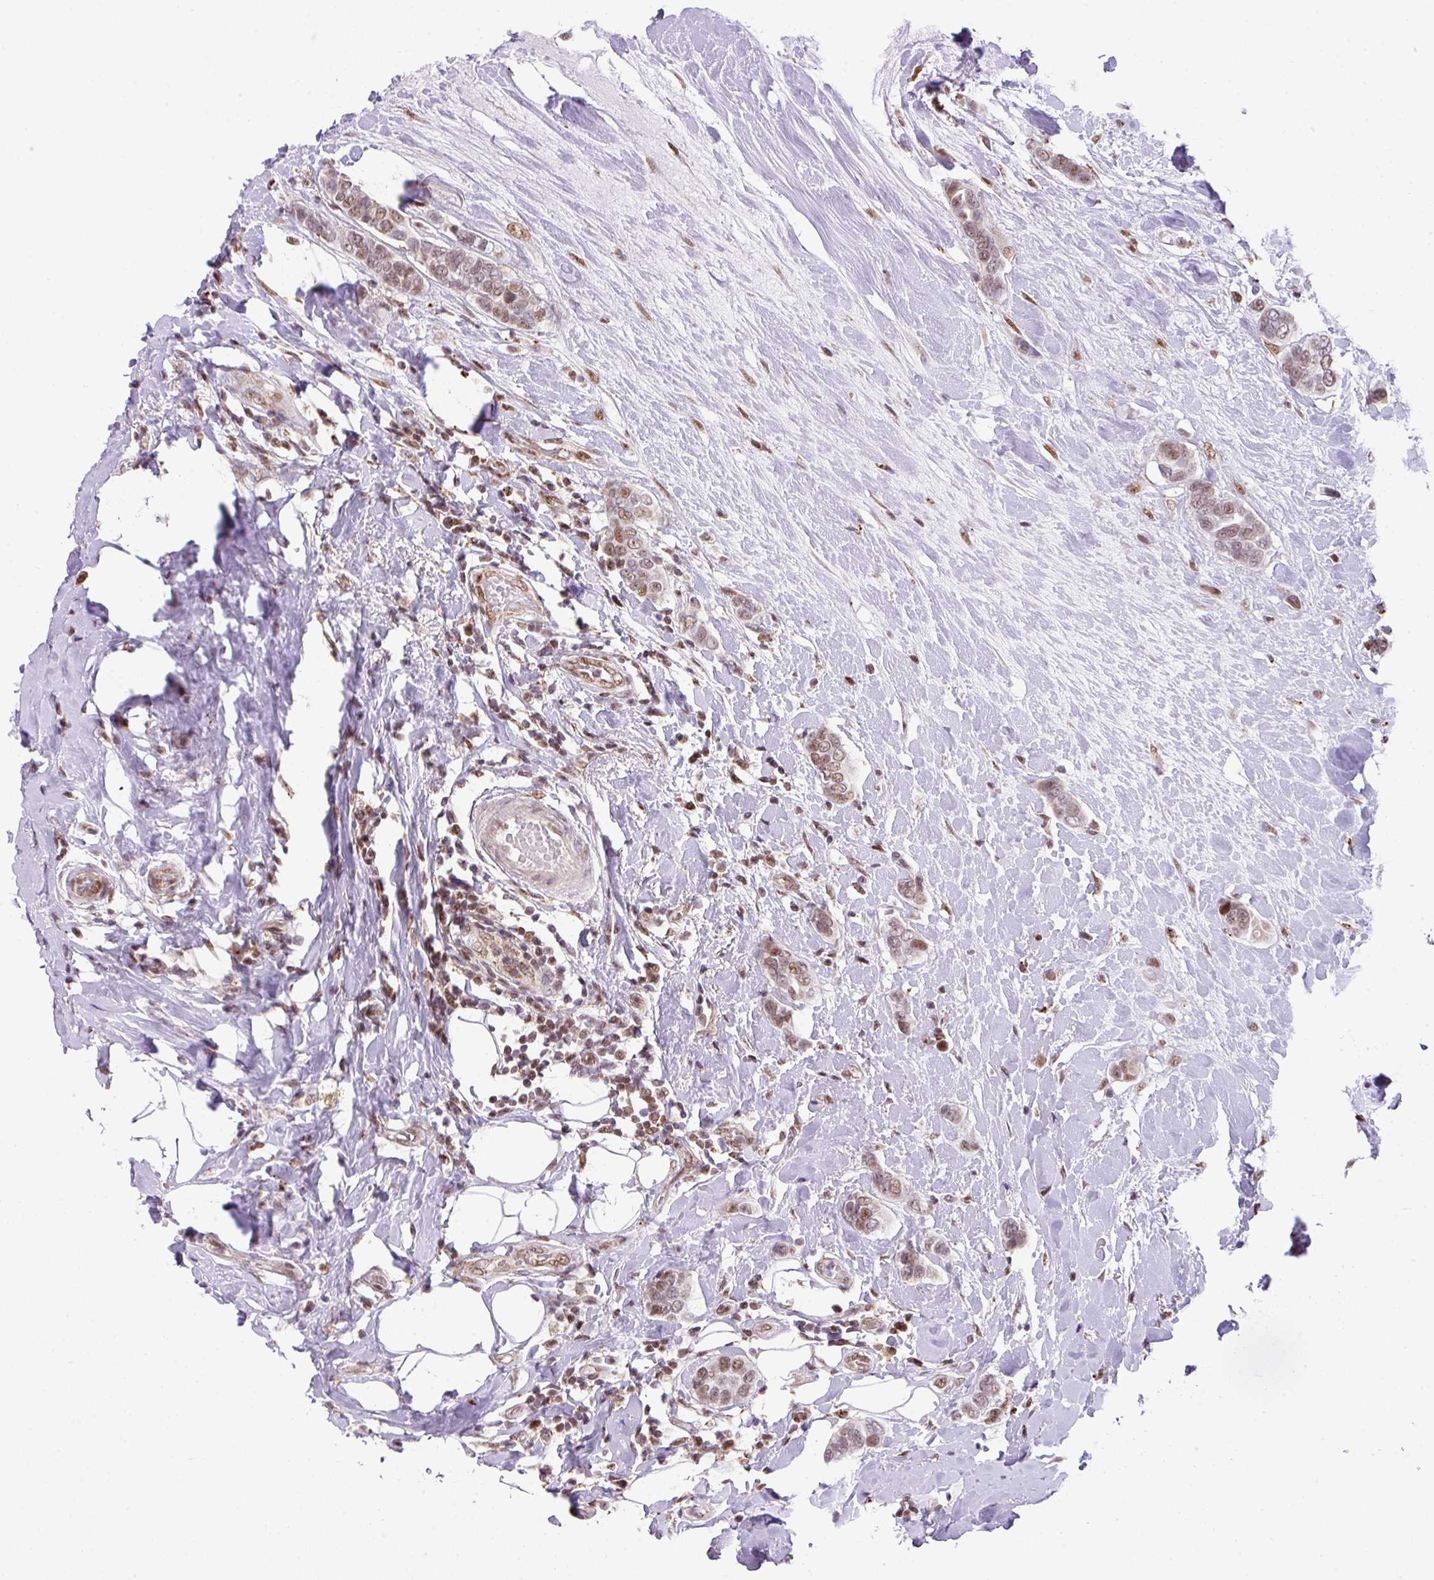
{"staining": {"intensity": "moderate", "quantity": ">75%", "location": "nuclear"}, "tissue": "breast cancer", "cell_type": "Tumor cells", "image_type": "cancer", "snomed": [{"axis": "morphology", "description": "Lobular carcinoma"}, {"axis": "topography", "description": "Breast"}], "caption": "Human breast cancer (lobular carcinoma) stained with a protein marker displays moderate staining in tumor cells.", "gene": "PLK1", "patient": {"sex": "female", "age": 51}}